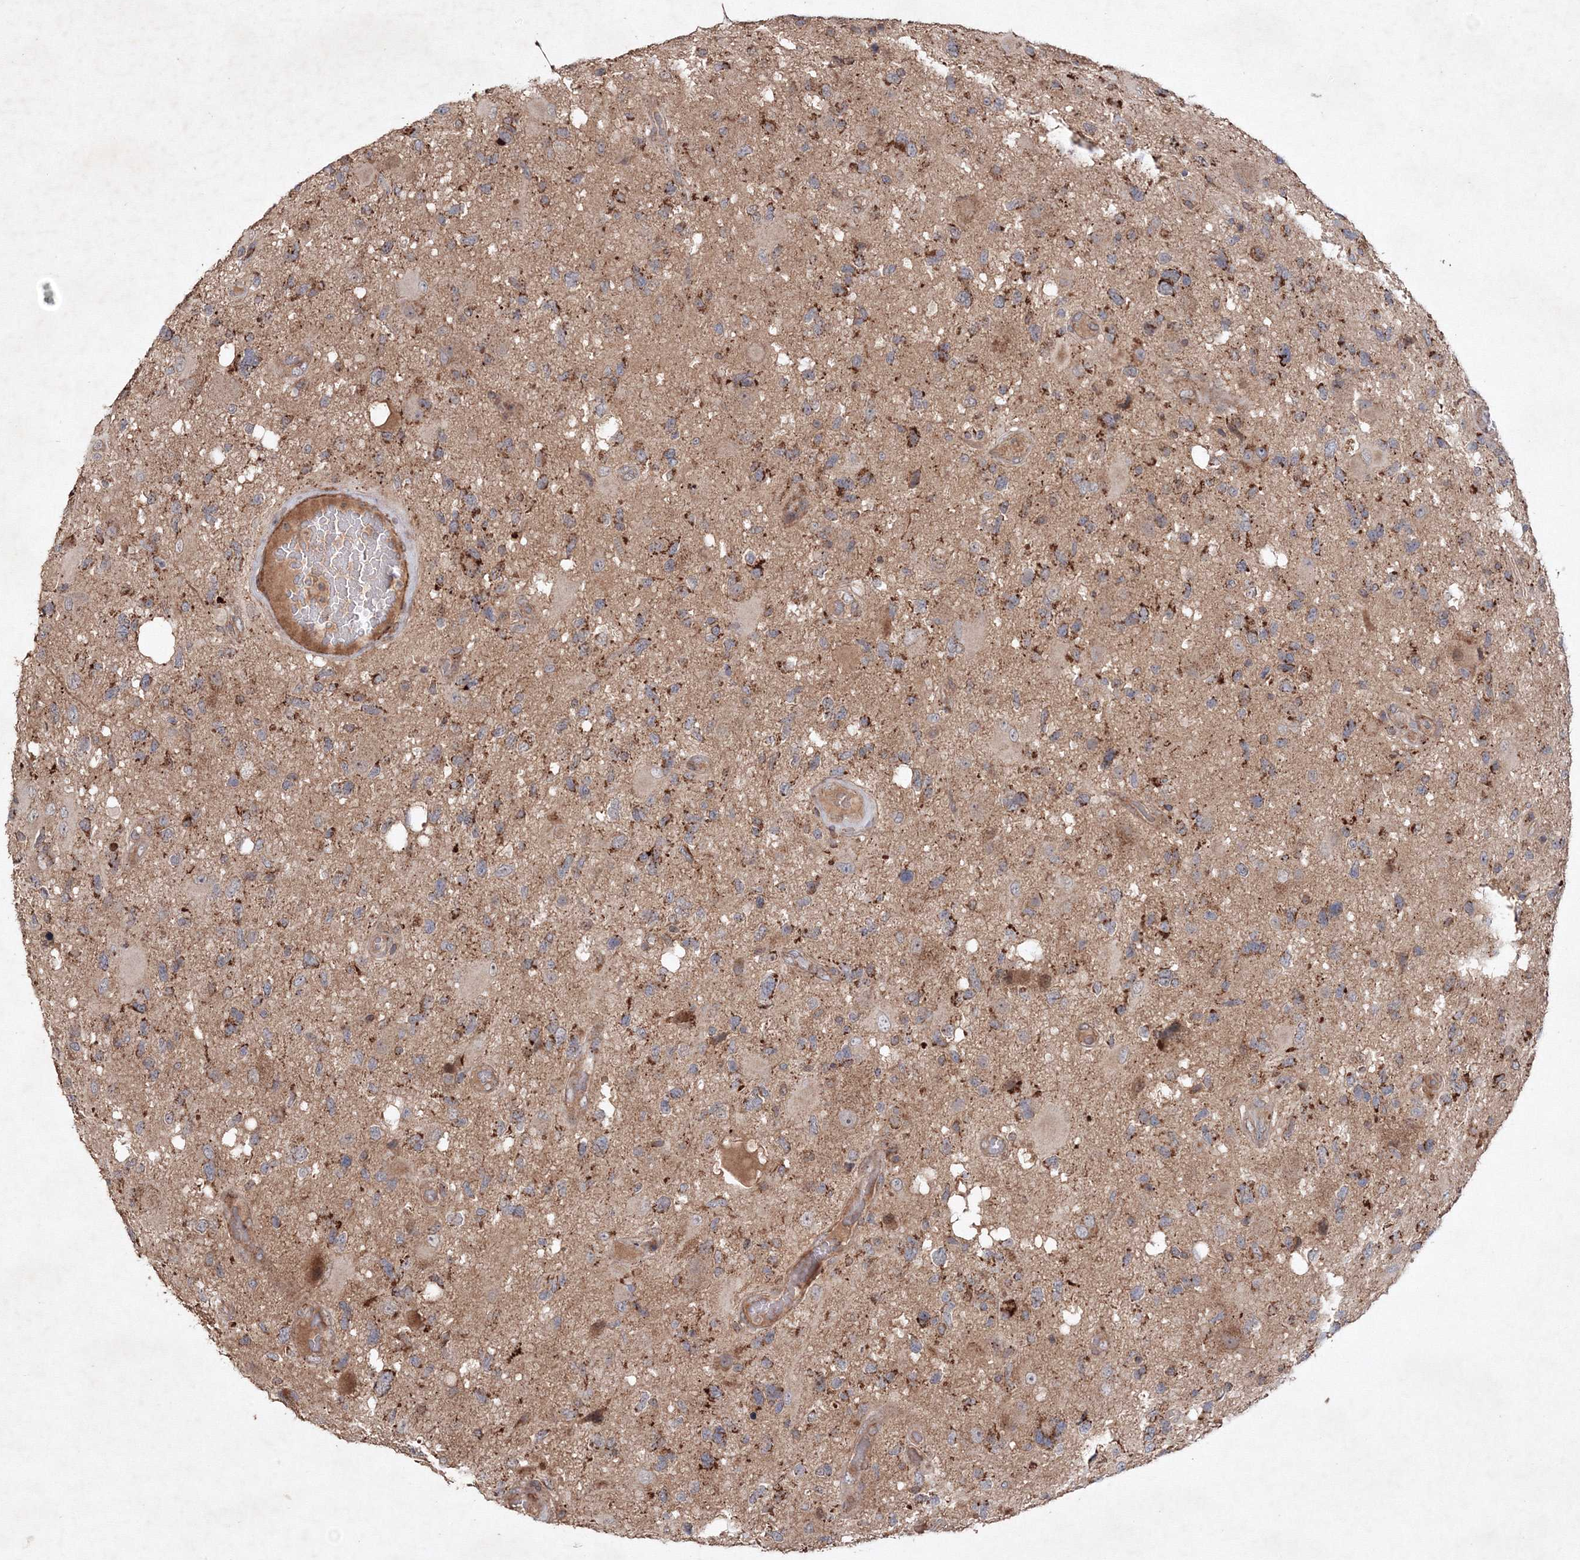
{"staining": {"intensity": "strong", "quantity": "25%-75%", "location": "cytoplasmic/membranous"}, "tissue": "glioma", "cell_type": "Tumor cells", "image_type": "cancer", "snomed": [{"axis": "morphology", "description": "Glioma, malignant, High grade"}, {"axis": "topography", "description": "Brain"}], "caption": "This histopathology image exhibits IHC staining of human malignant glioma (high-grade), with high strong cytoplasmic/membranous staining in approximately 25%-75% of tumor cells.", "gene": "NOA1", "patient": {"sex": "male", "age": 33}}